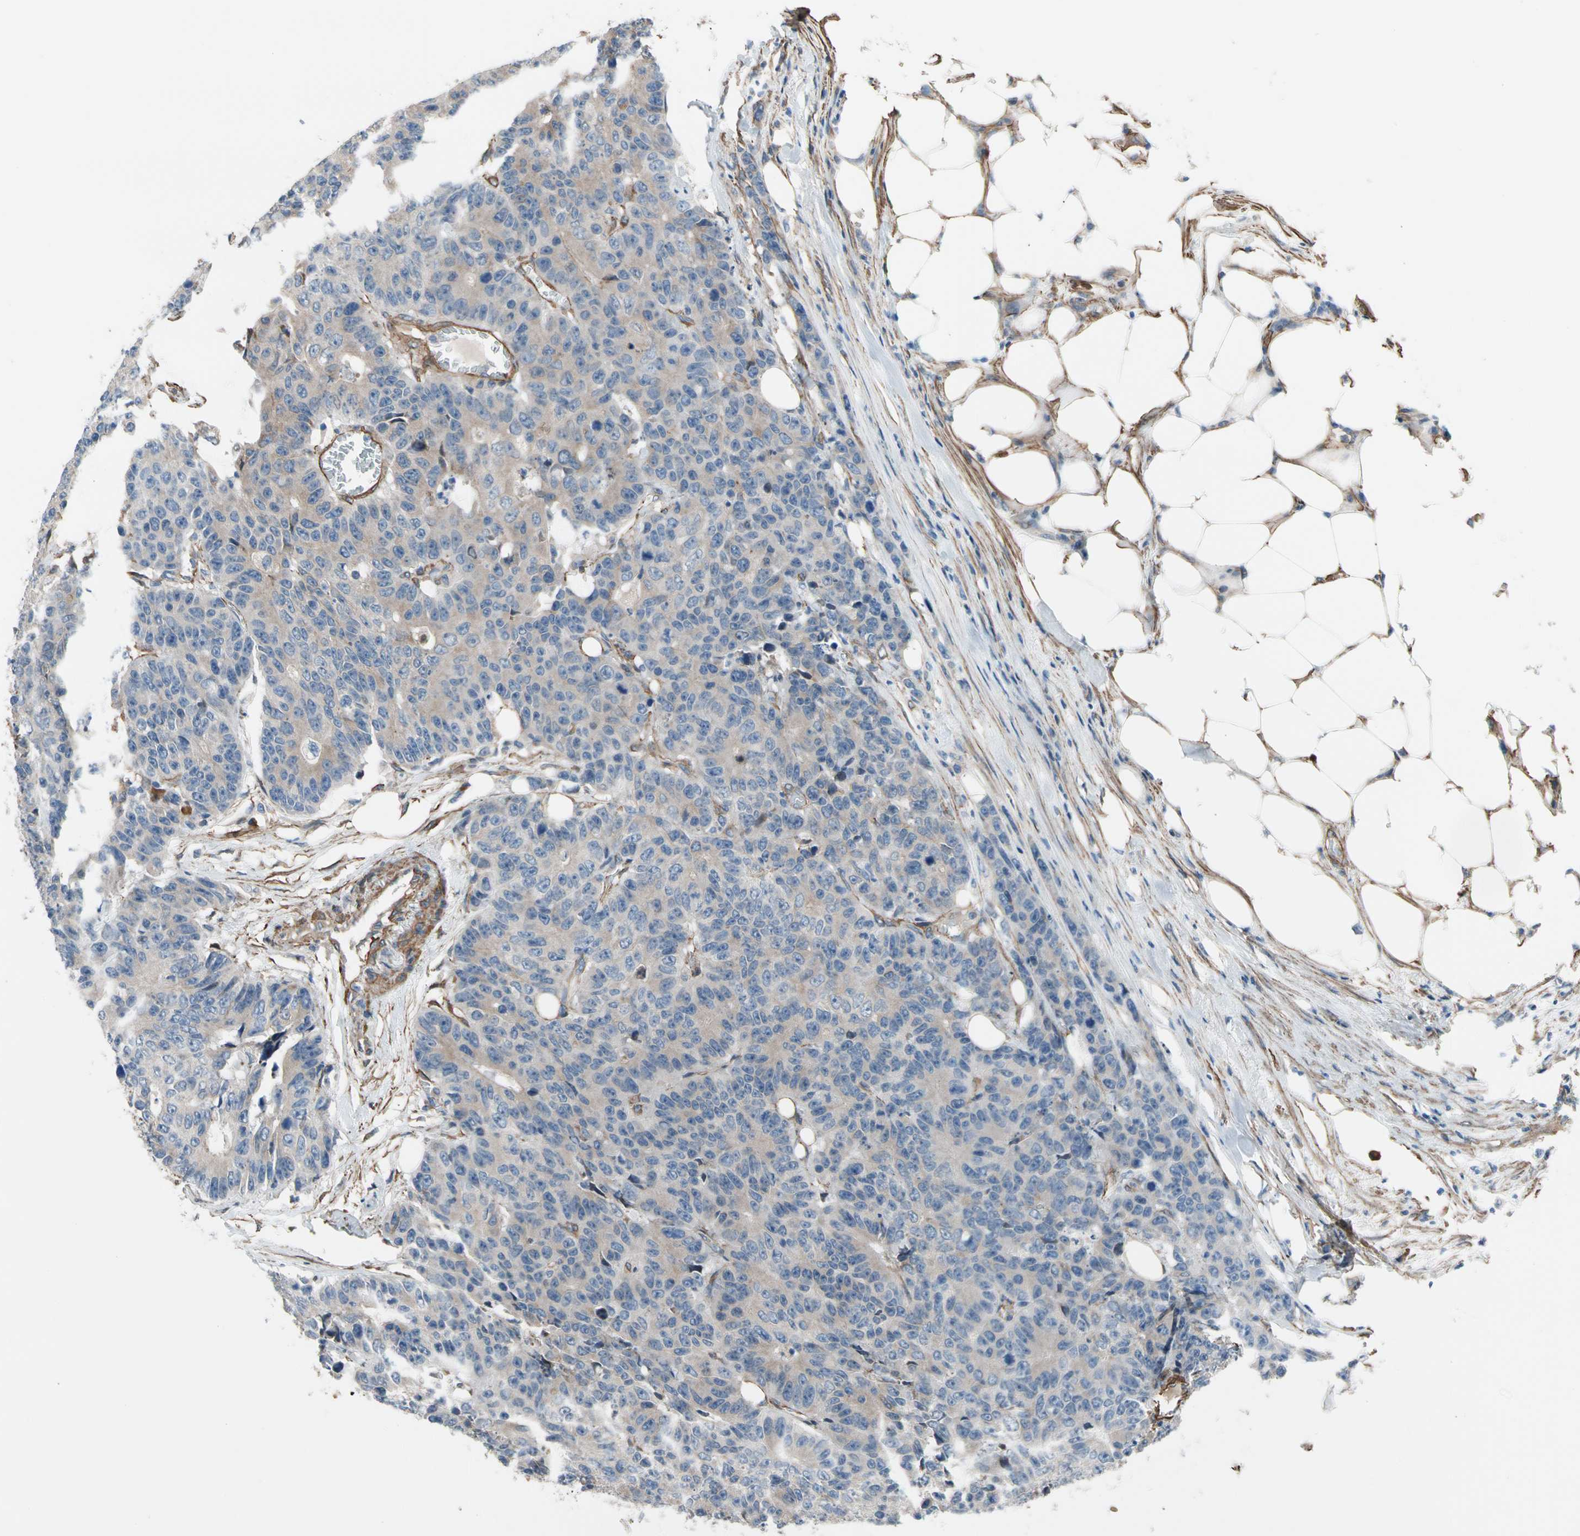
{"staining": {"intensity": "weak", "quantity": "25%-75%", "location": "cytoplasmic/membranous"}, "tissue": "colorectal cancer", "cell_type": "Tumor cells", "image_type": "cancer", "snomed": [{"axis": "morphology", "description": "Adenocarcinoma, NOS"}, {"axis": "topography", "description": "Colon"}], "caption": "Human colorectal cancer (adenocarcinoma) stained with a protein marker demonstrates weak staining in tumor cells.", "gene": "LIMK2", "patient": {"sex": "female", "age": 86}}